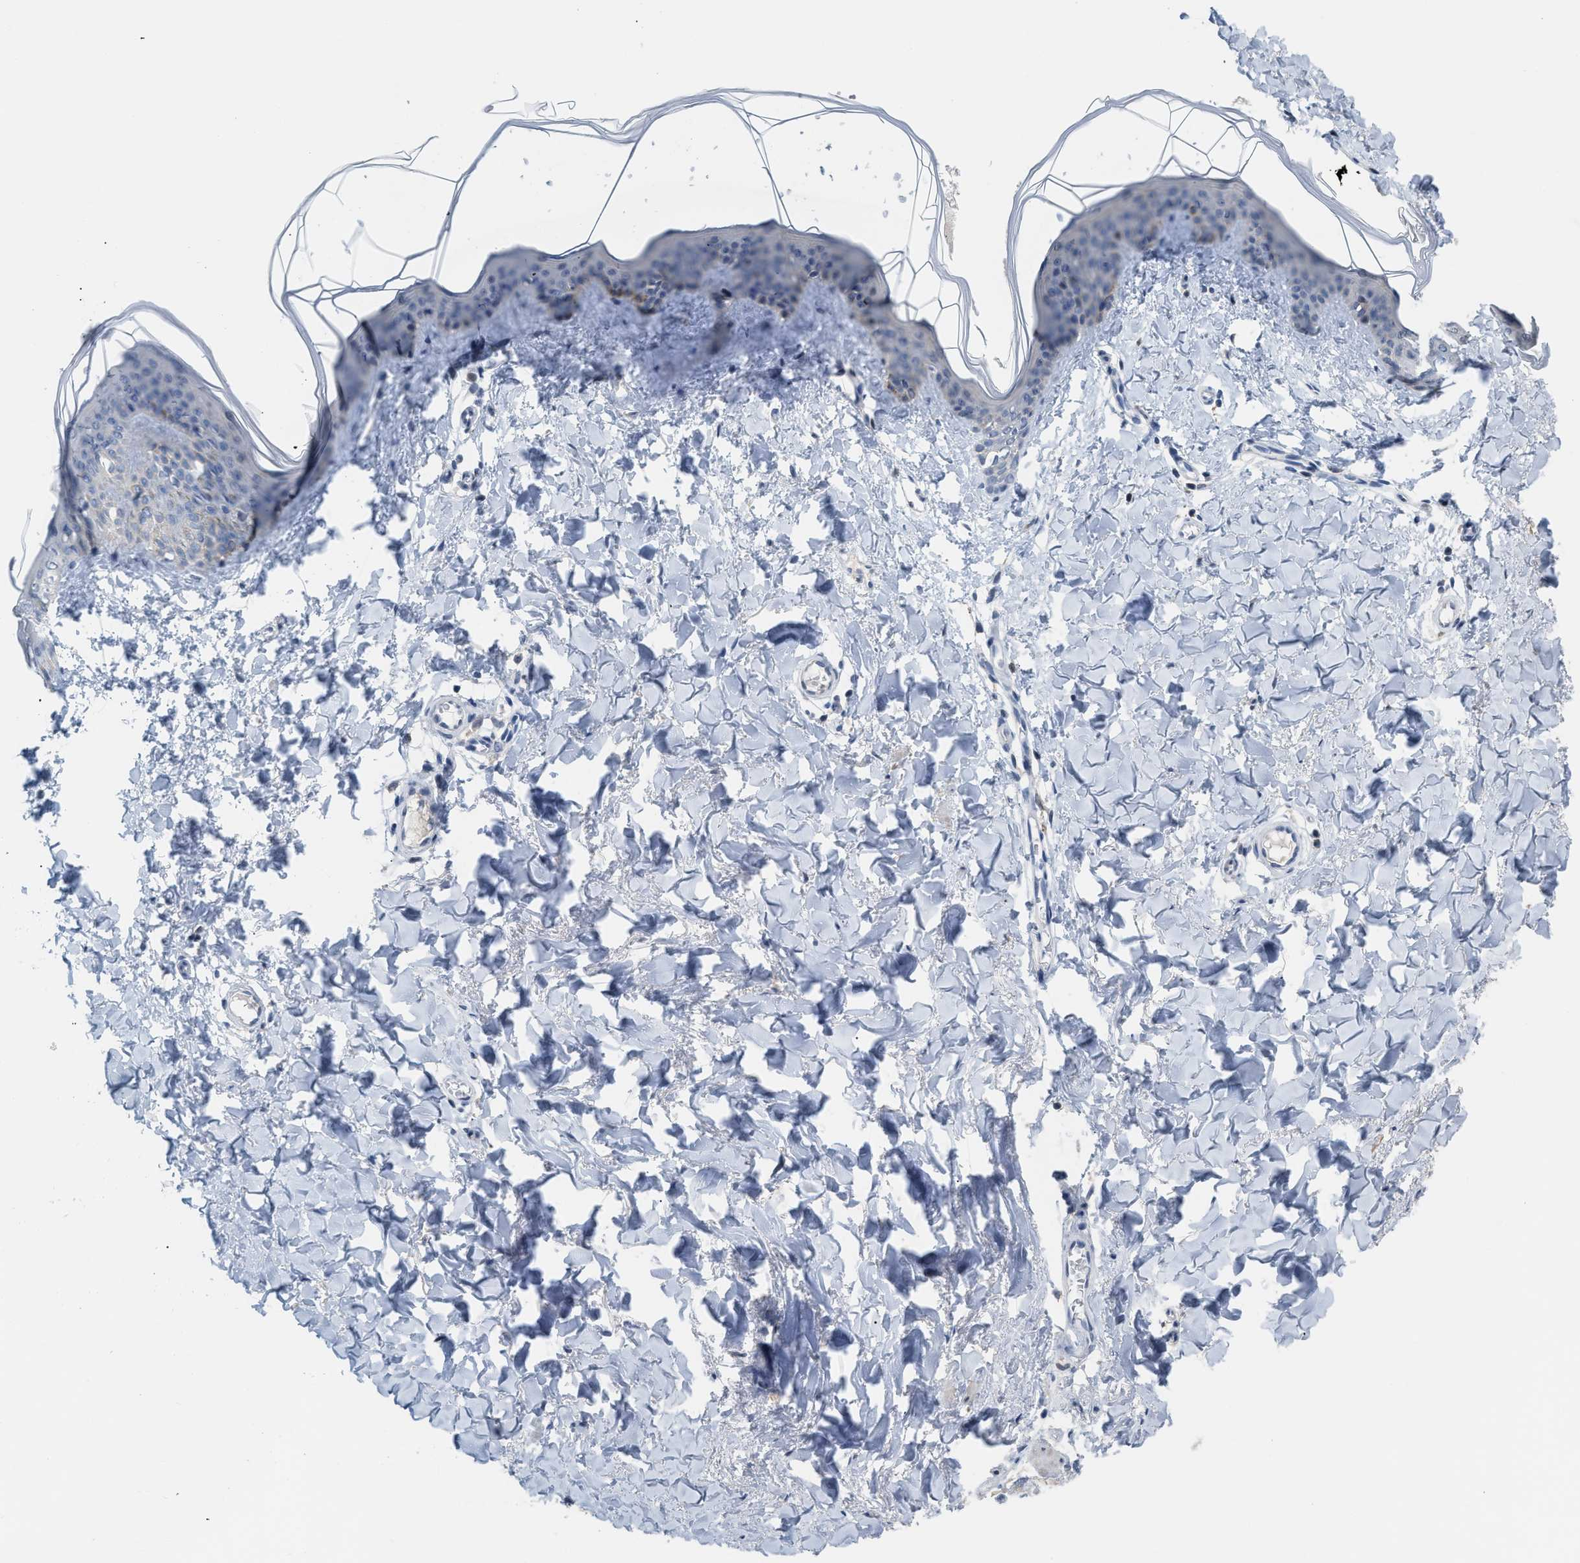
{"staining": {"intensity": "negative", "quantity": "none", "location": "none"}, "tissue": "skin", "cell_type": "Fibroblasts", "image_type": "normal", "snomed": [{"axis": "morphology", "description": "Normal tissue, NOS"}, {"axis": "topography", "description": "Skin"}], "caption": "DAB (3,3'-diaminobenzidine) immunohistochemical staining of benign skin exhibits no significant positivity in fibroblasts.", "gene": "SETDB1", "patient": {"sex": "female", "age": 17}}